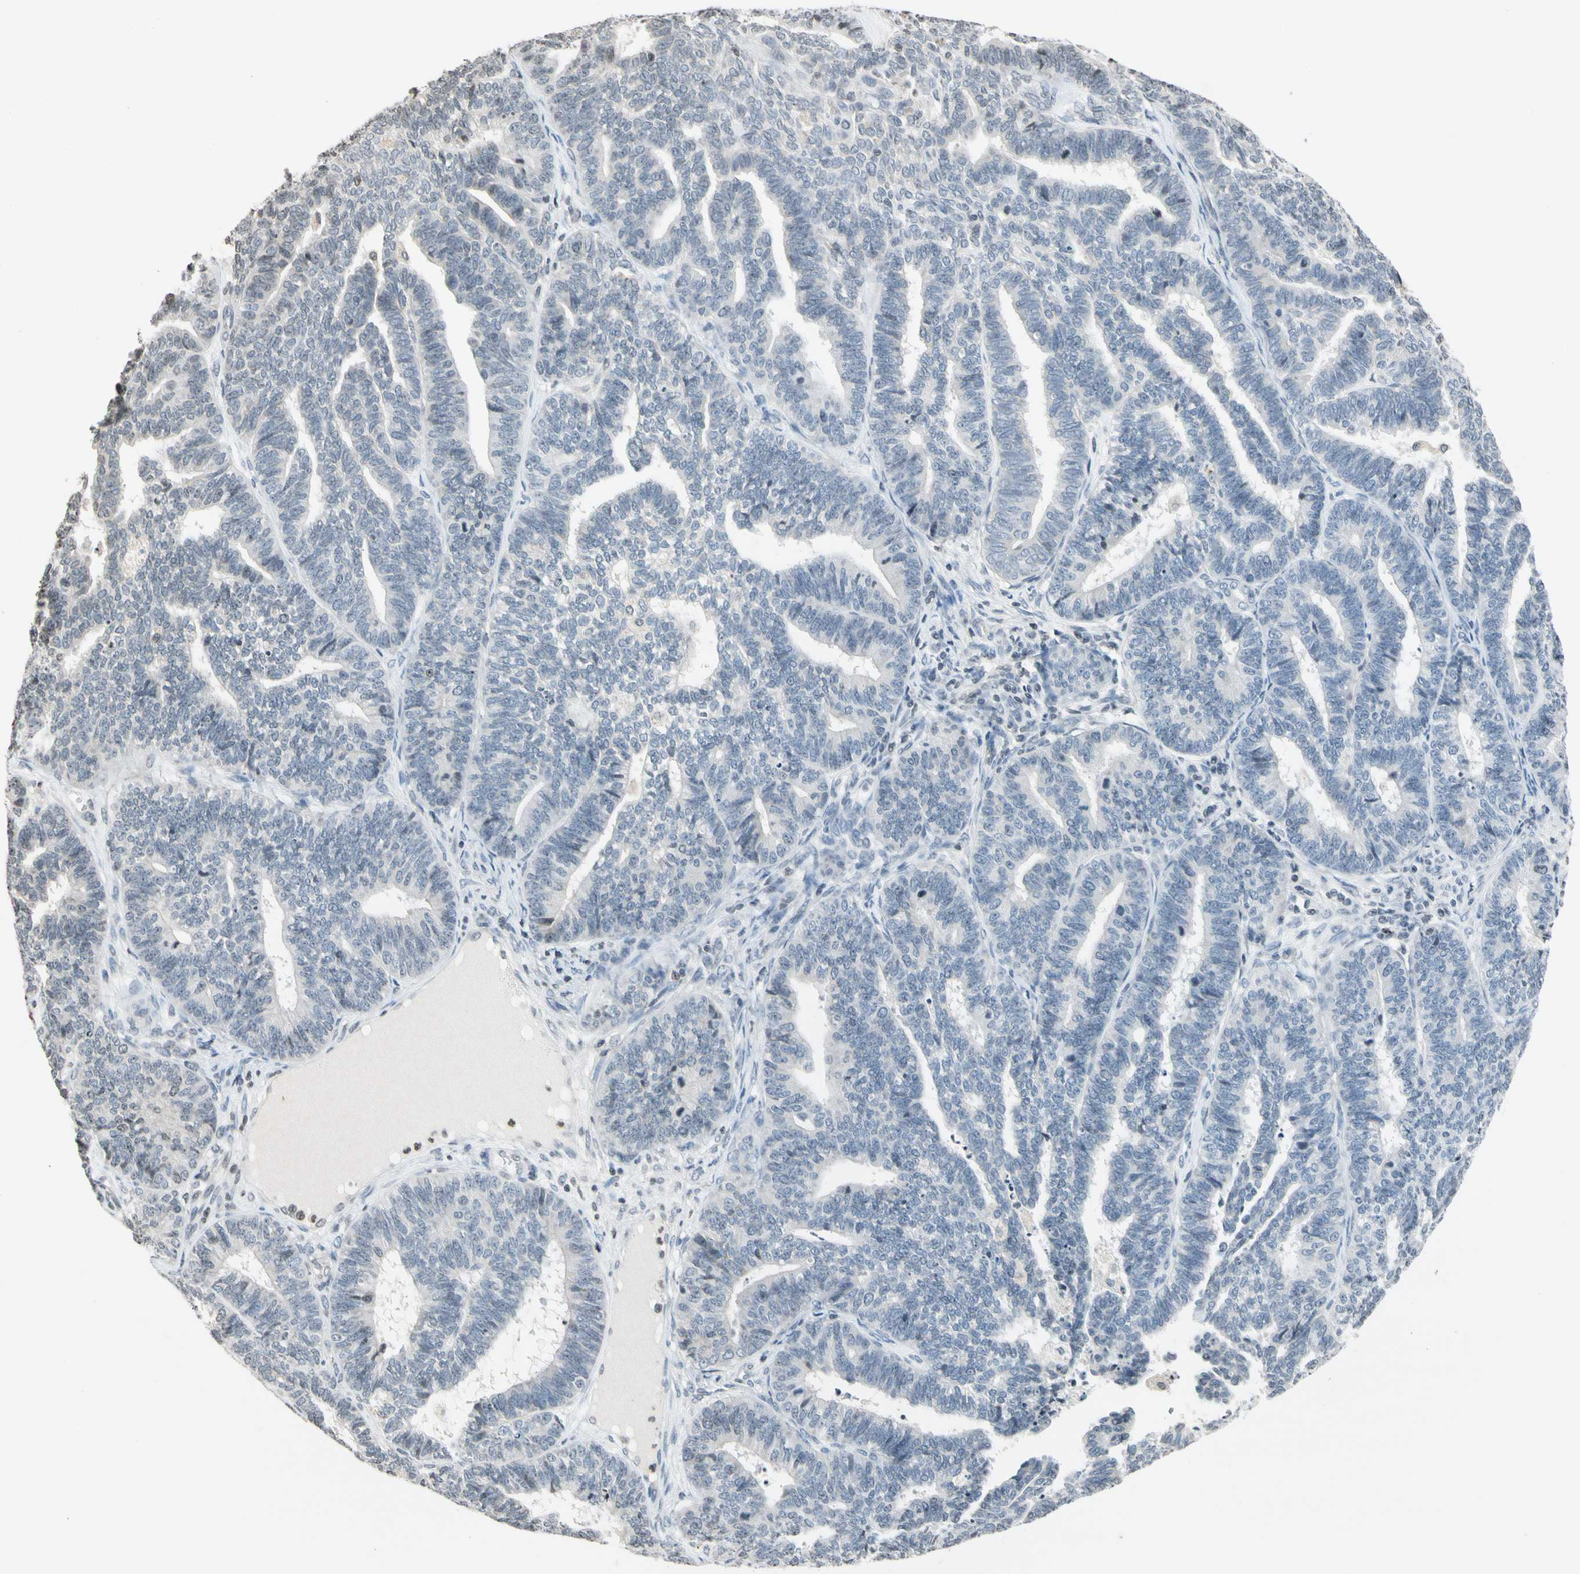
{"staining": {"intensity": "negative", "quantity": "none", "location": "none"}, "tissue": "endometrial cancer", "cell_type": "Tumor cells", "image_type": "cancer", "snomed": [{"axis": "morphology", "description": "Adenocarcinoma, NOS"}, {"axis": "topography", "description": "Endometrium"}], "caption": "Tumor cells are negative for protein expression in human endometrial cancer.", "gene": "GPX4", "patient": {"sex": "female", "age": 70}}